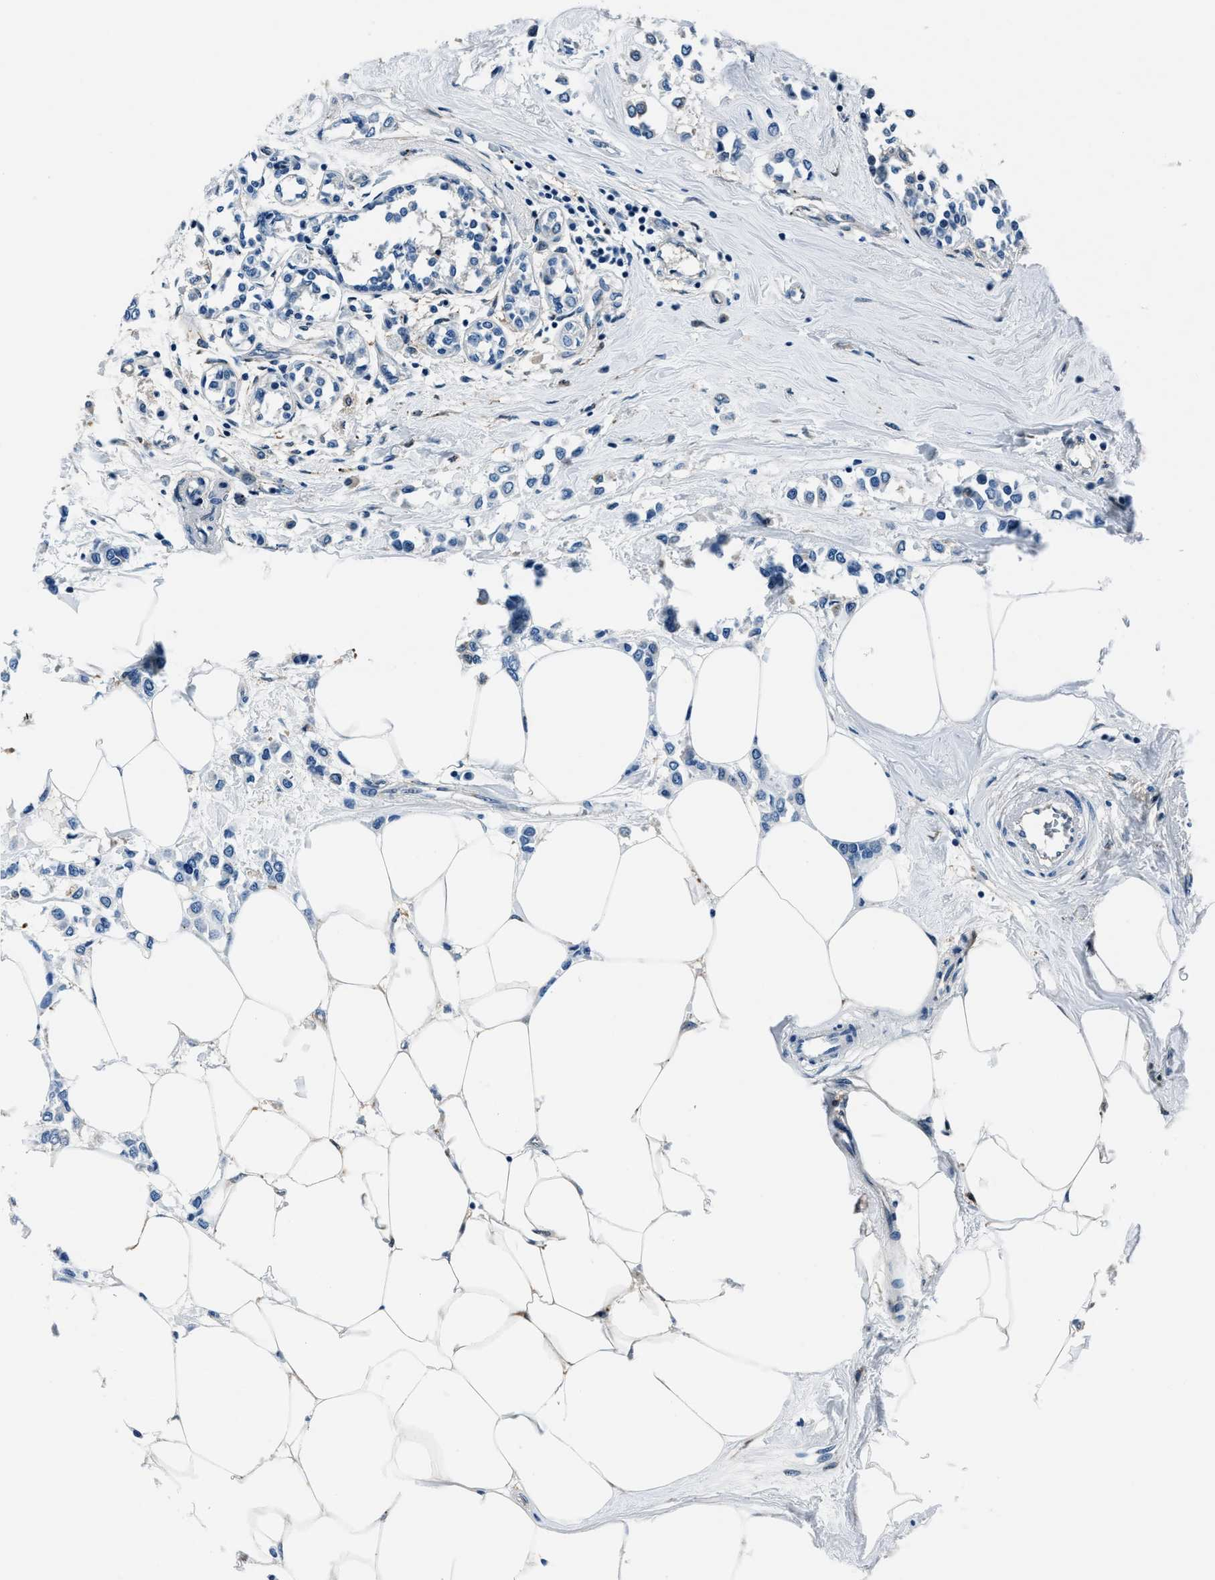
{"staining": {"intensity": "negative", "quantity": "none", "location": "none"}, "tissue": "breast cancer", "cell_type": "Tumor cells", "image_type": "cancer", "snomed": [{"axis": "morphology", "description": "Lobular carcinoma"}, {"axis": "topography", "description": "Breast"}], "caption": "The photomicrograph exhibits no significant expression in tumor cells of lobular carcinoma (breast). (Stains: DAB IHC with hematoxylin counter stain, Microscopy: brightfield microscopy at high magnification).", "gene": "PTPDC1", "patient": {"sex": "female", "age": 51}}